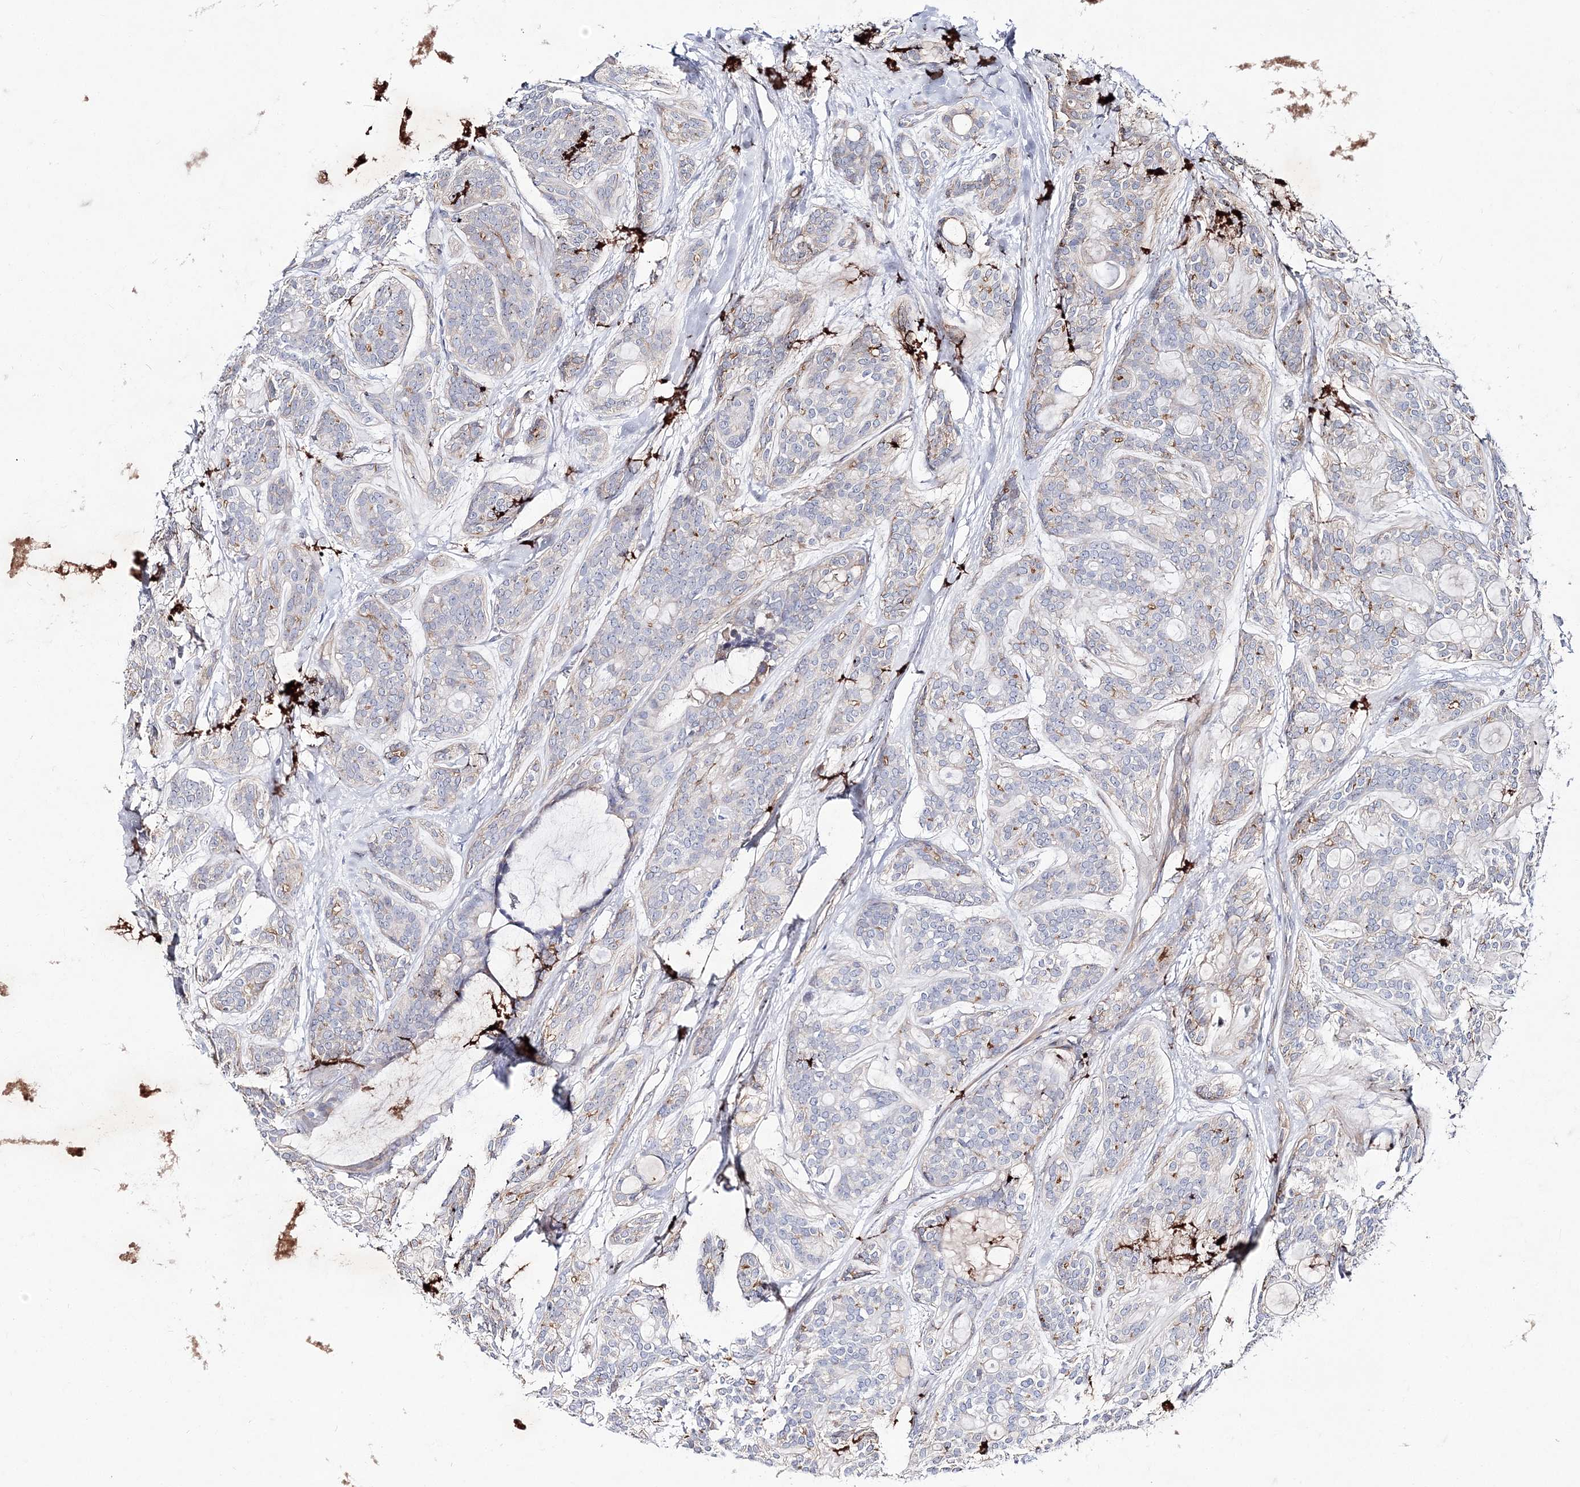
{"staining": {"intensity": "negative", "quantity": "none", "location": "none"}, "tissue": "head and neck cancer", "cell_type": "Tumor cells", "image_type": "cancer", "snomed": [{"axis": "morphology", "description": "Adenocarcinoma, NOS"}, {"axis": "topography", "description": "Head-Neck"}], "caption": "Photomicrograph shows no protein positivity in tumor cells of head and neck cancer tissue. (IHC, brightfield microscopy, high magnification).", "gene": "ANO1", "patient": {"sex": "male", "age": 66}}